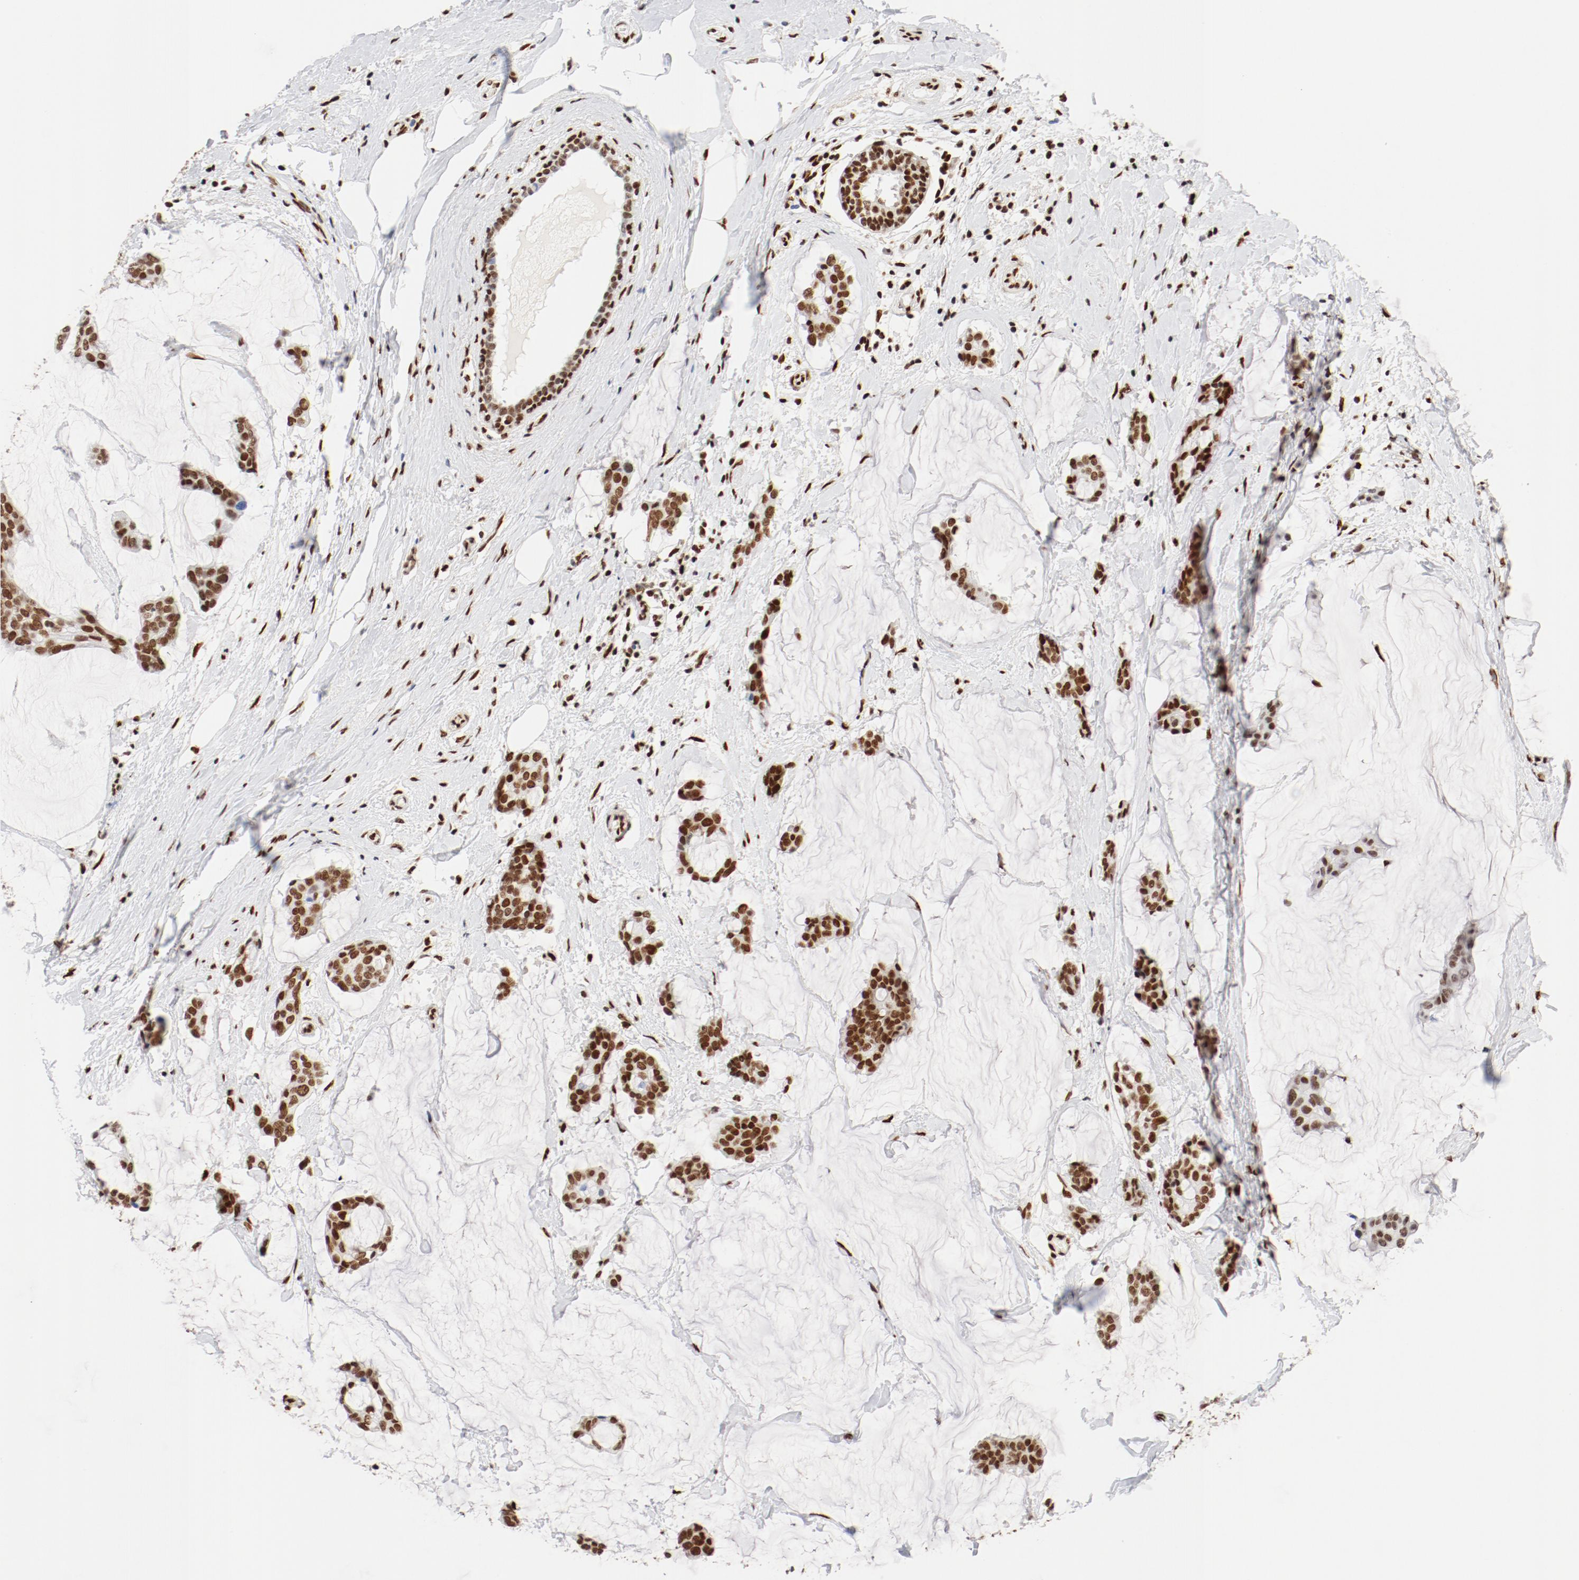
{"staining": {"intensity": "strong", "quantity": ">75%", "location": "nuclear"}, "tissue": "breast cancer", "cell_type": "Tumor cells", "image_type": "cancer", "snomed": [{"axis": "morphology", "description": "Duct carcinoma"}, {"axis": "topography", "description": "Breast"}], "caption": "Tumor cells exhibit high levels of strong nuclear positivity in about >75% of cells in breast cancer. (DAB (3,3'-diaminobenzidine) IHC with brightfield microscopy, high magnification).", "gene": "CTBP1", "patient": {"sex": "female", "age": 93}}